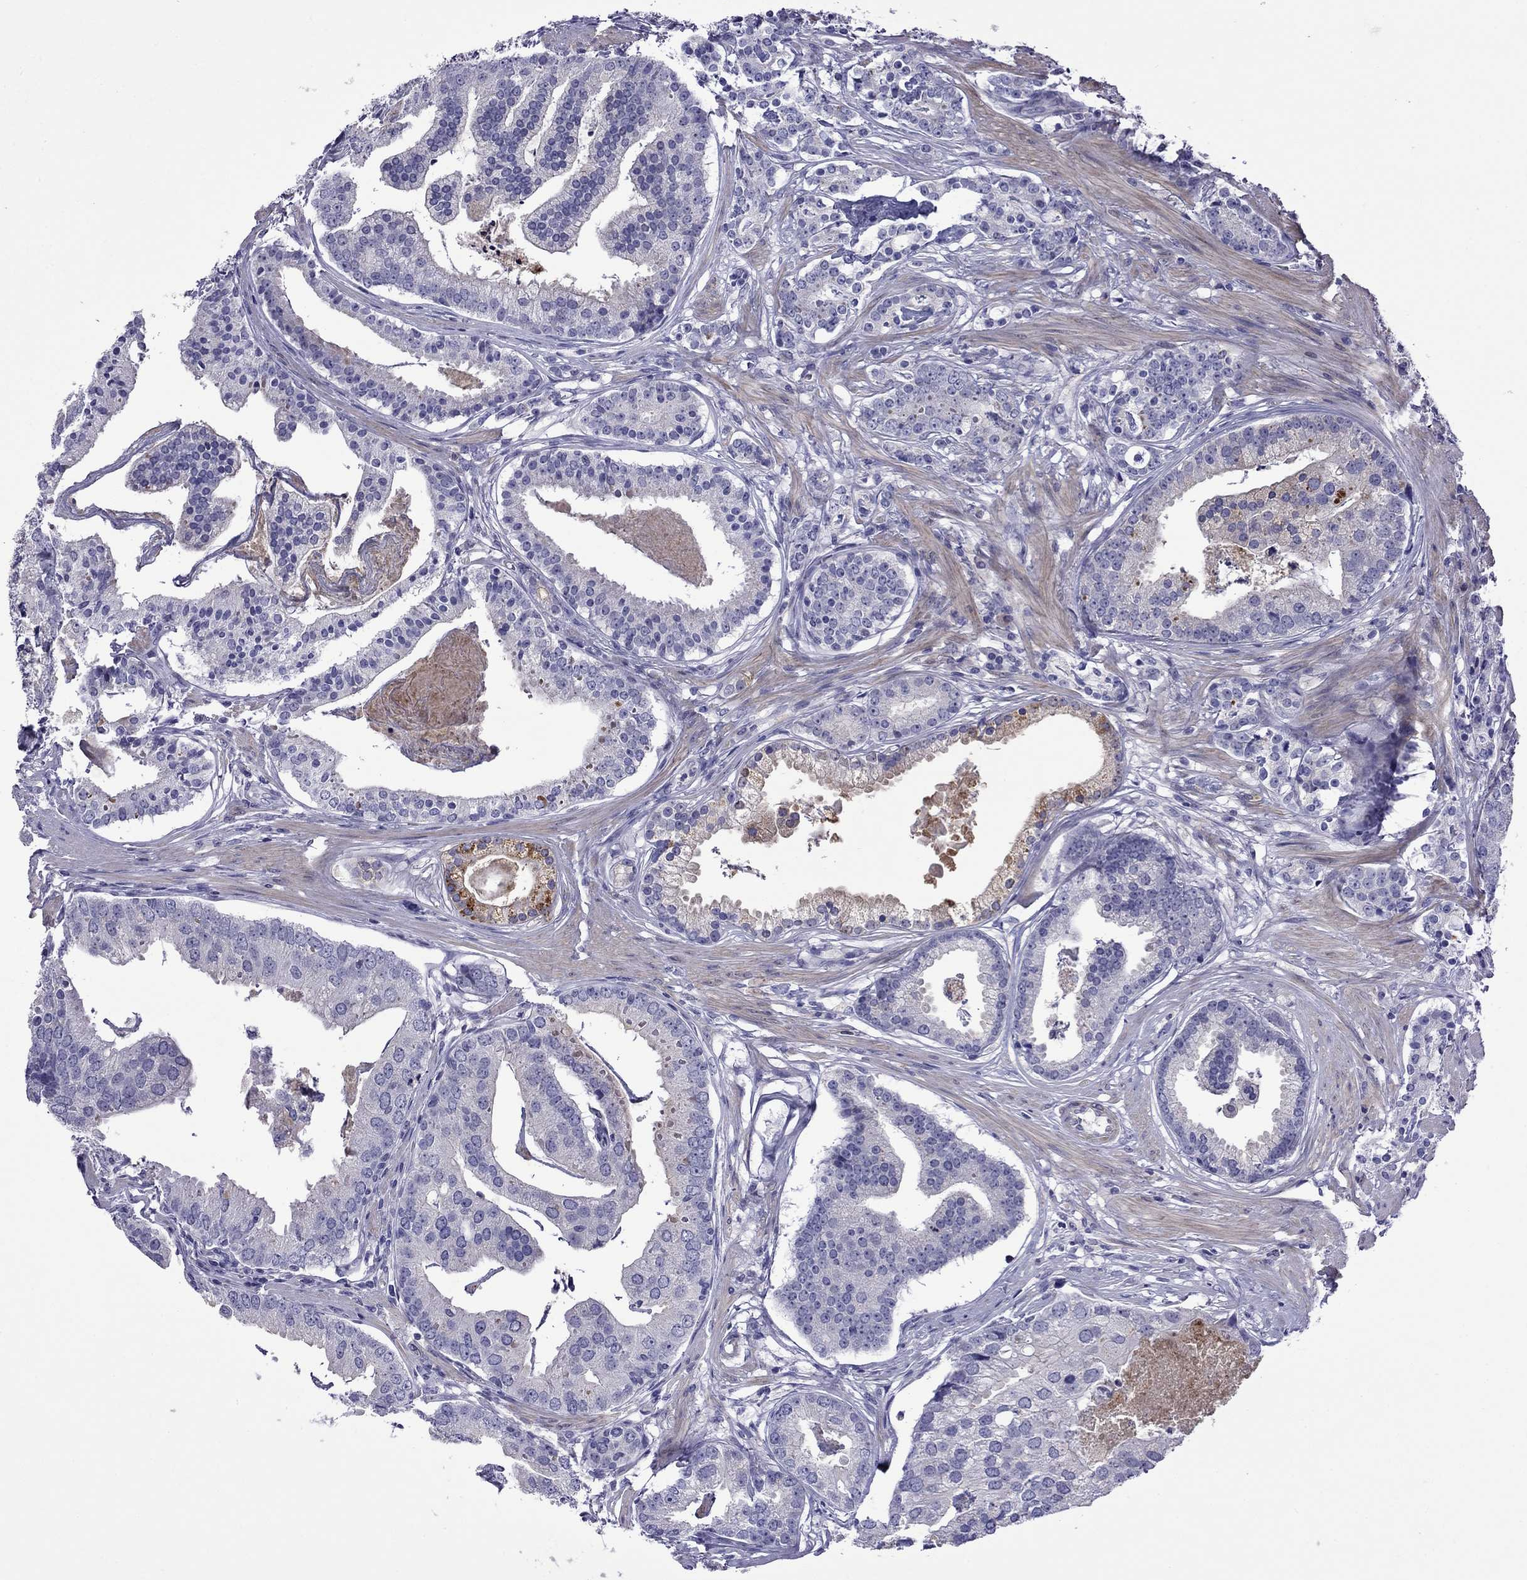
{"staining": {"intensity": "negative", "quantity": "none", "location": "none"}, "tissue": "prostate cancer", "cell_type": "Tumor cells", "image_type": "cancer", "snomed": [{"axis": "morphology", "description": "Adenocarcinoma, NOS"}, {"axis": "topography", "description": "Prostate and seminal vesicle, NOS"}, {"axis": "topography", "description": "Prostate"}], "caption": "The image reveals no staining of tumor cells in prostate cancer.", "gene": "STAR", "patient": {"sex": "male", "age": 44}}